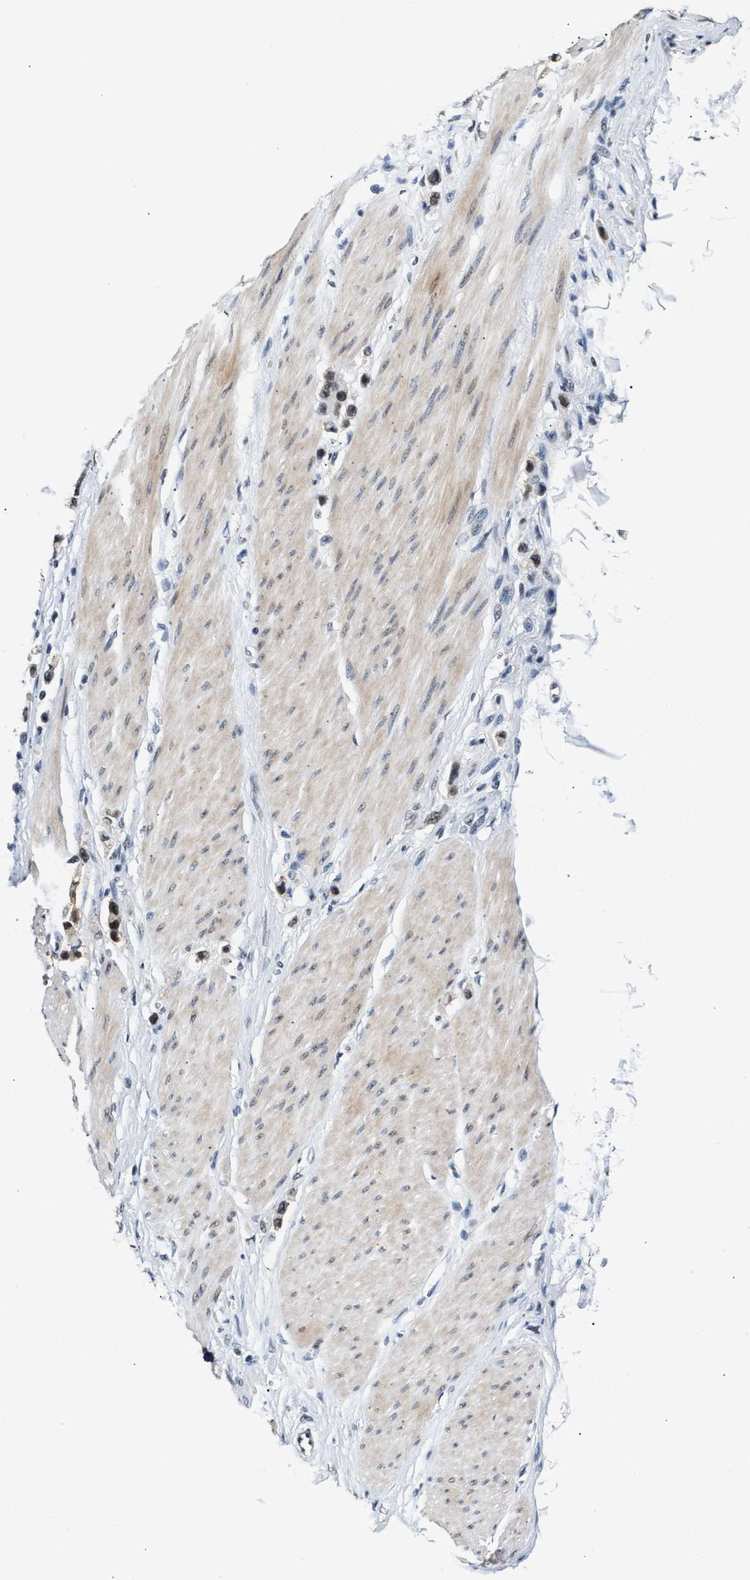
{"staining": {"intensity": "moderate", "quantity": ">75%", "location": "nuclear"}, "tissue": "stomach cancer", "cell_type": "Tumor cells", "image_type": "cancer", "snomed": [{"axis": "morphology", "description": "Adenocarcinoma, NOS"}, {"axis": "topography", "description": "Stomach"}], "caption": "Immunohistochemical staining of stomach cancer shows medium levels of moderate nuclear protein expression in approximately >75% of tumor cells. Nuclei are stained in blue.", "gene": "THOC1", "patient": {"sex": "female", "age": 65}}